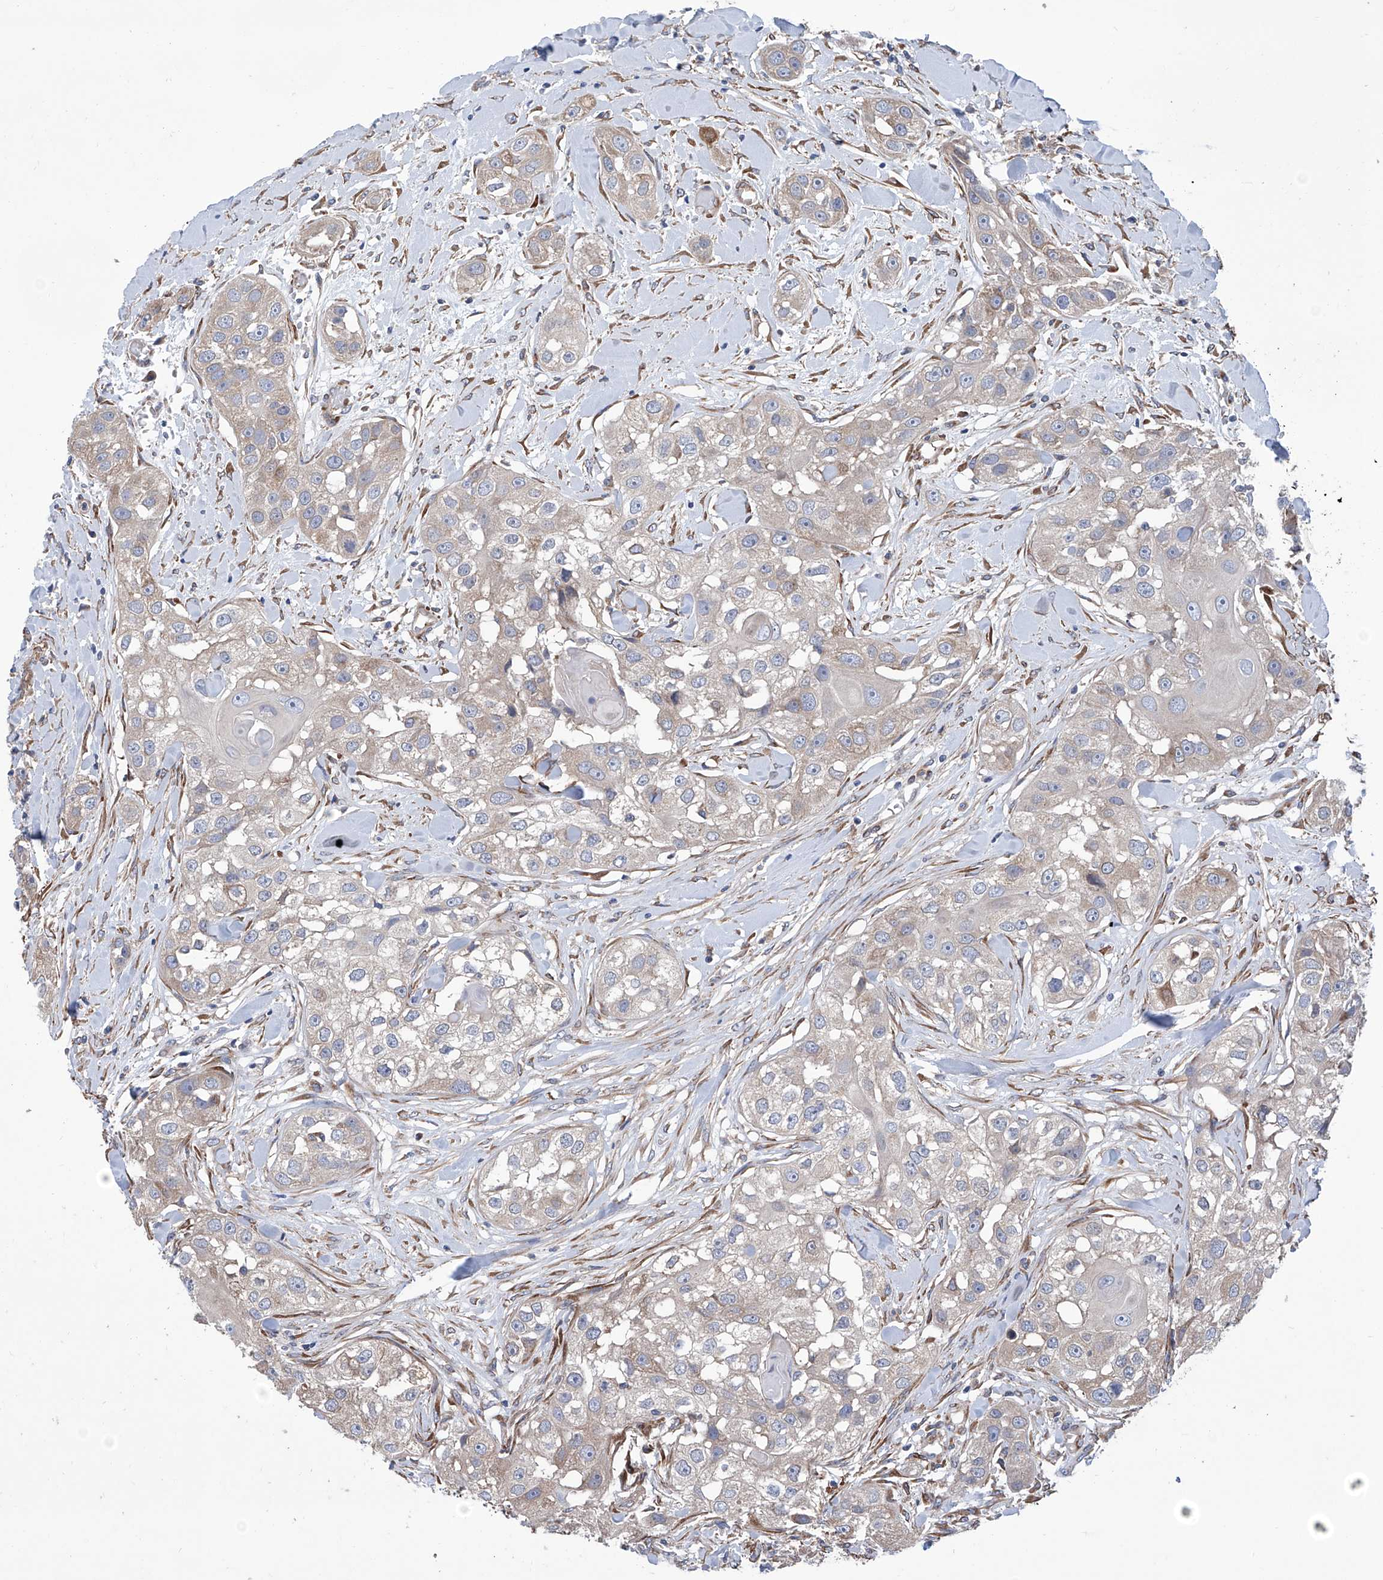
{"staining": {"intensity": "negative", "quantity": "none", "location": "none"}, "tissue": "head and neck cancer", "cell_type": "Tumor cells", "image_type": "cancer", "snomed": [{"axis": "morphology", "description": "Normal tissue, NOS"}, {"axis": "morphology", "description": "Squamous cell carcinoma, NOS"}, {"axis": "topography", "description": "Skeletal muscle"}, {"axis": "topography", "description": "Head-Neck"}], "caption": "Head and neck cancer was stained to show a protein in brown. There is no significant staining in tumor cells.", "gene": "SMS", "patient": {"sex": "male", "age": 51}}